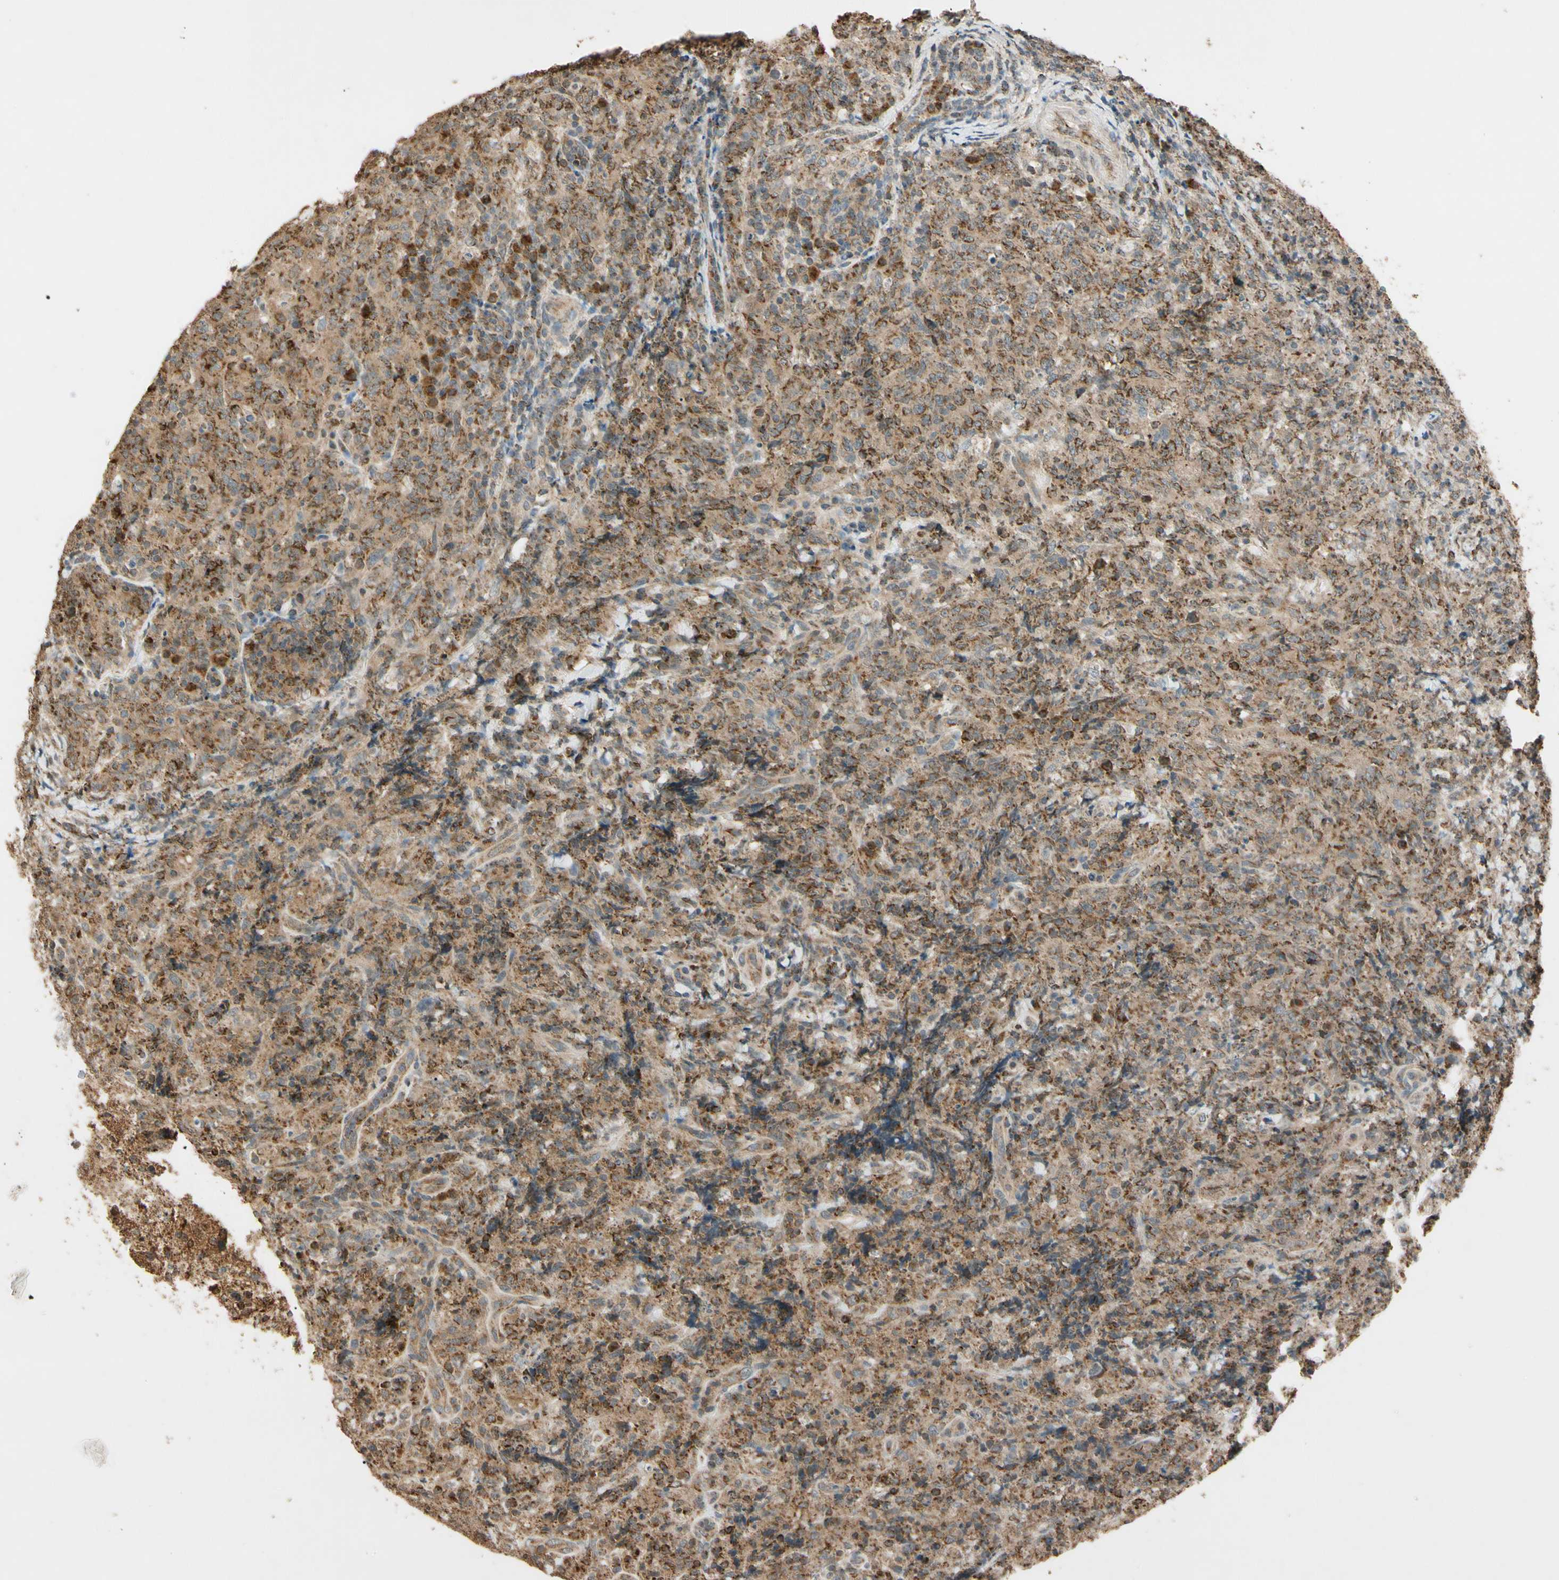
{"staining": {"intensity": "moderate", "quantity": ">75%", "location": "cytoplasmic/membranous"}, "tissue": "lymphoma", "cell_type": "Tumor cells", "image_type": "cancer", "snomed": [{"axis": "morphology", "description": "Malignant lymphoma, non-Hodgkin's type, High grade"}, {"axis": "topography", "description": "Tonsil"}], "caption": "Protein staining of high-grade malignant lymphoma, non-Hodgkin's type tissue reveals moderate cytoplasmic/membranous expression in about >75% of tumor cells.", "gene": "PRDX5", "patient": {"sex": "female", "age": 36}}